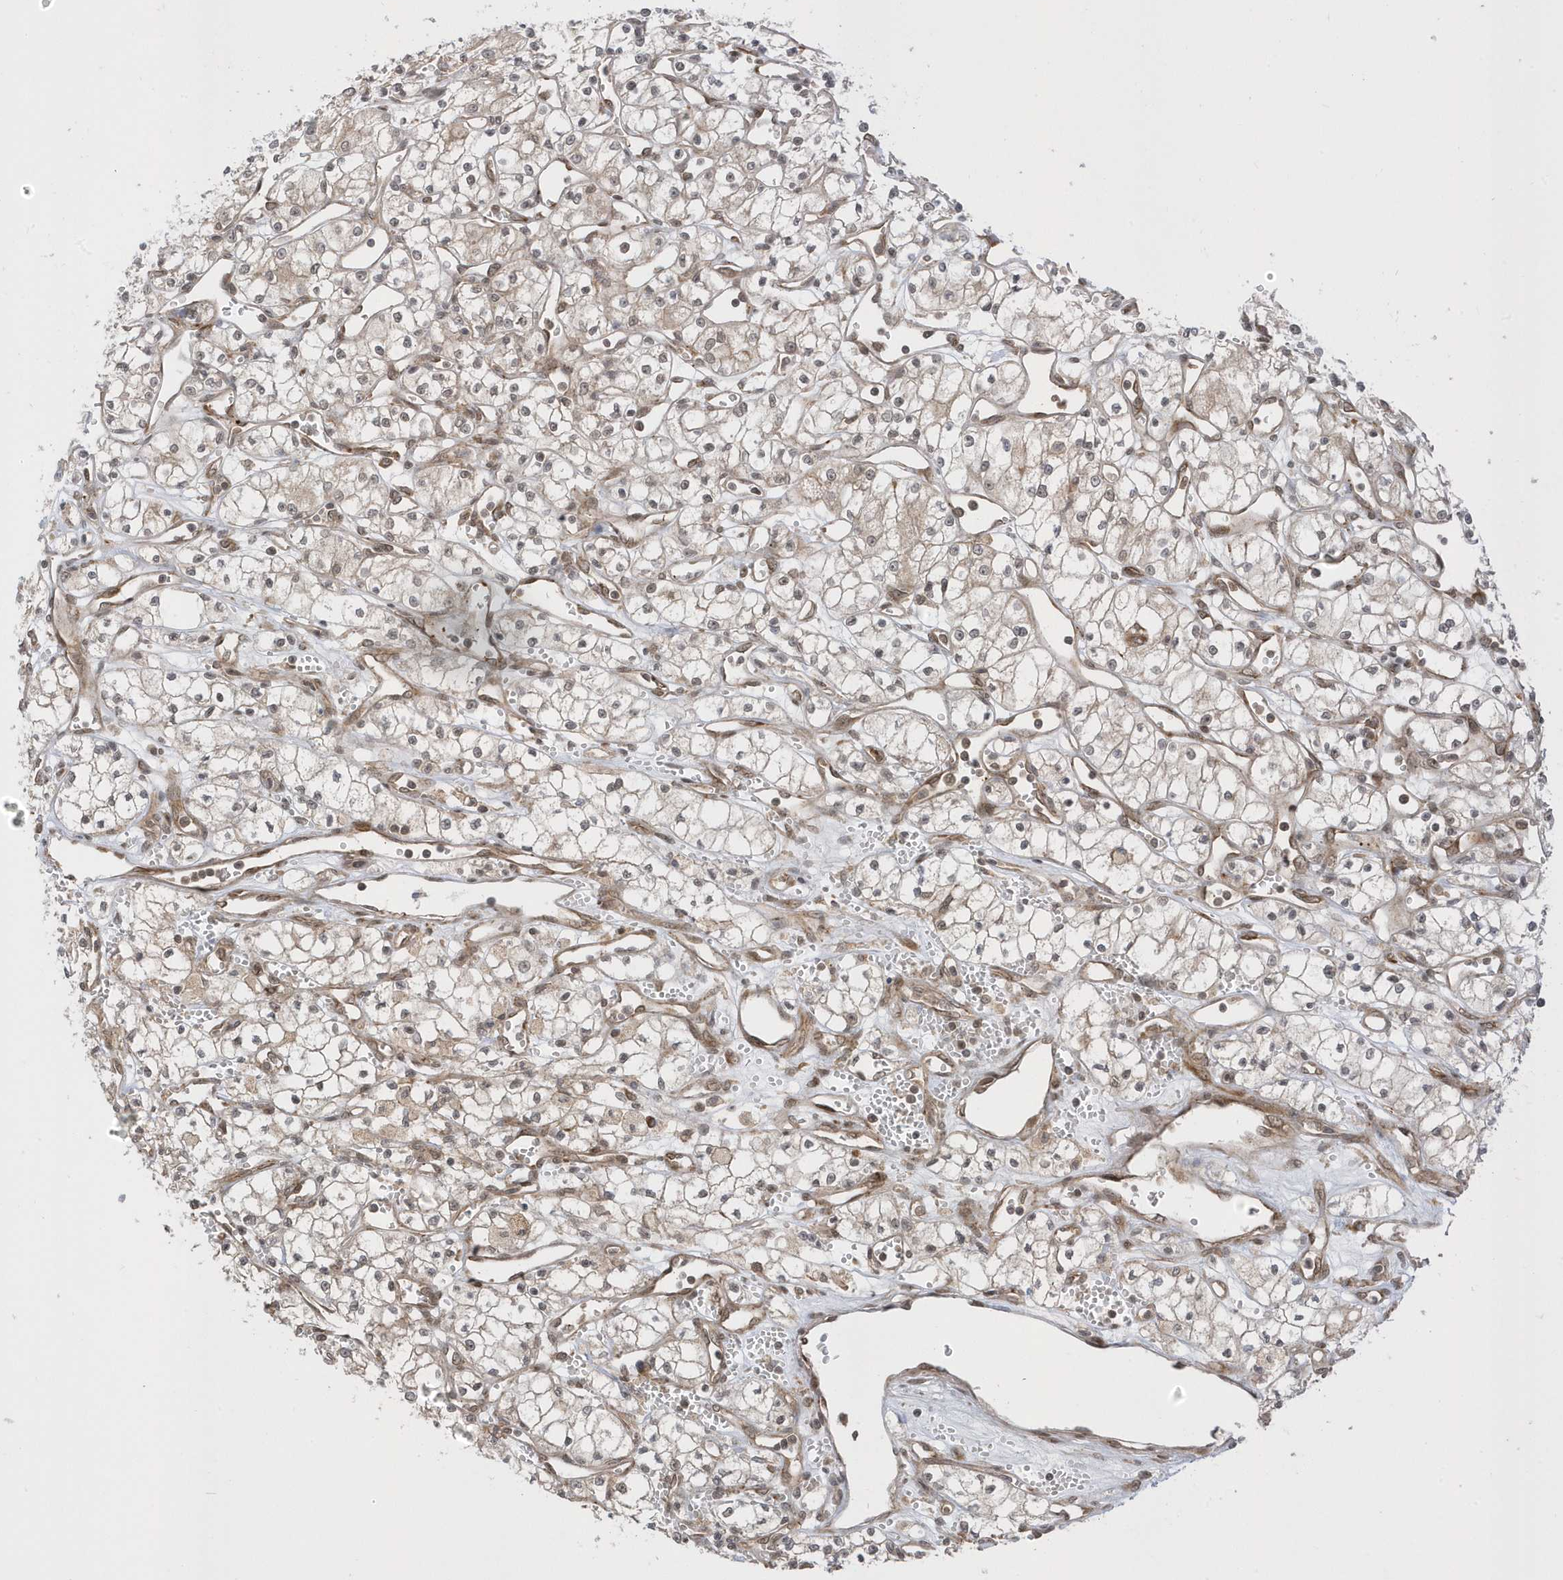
{"staining": {"intensity": "weak", "quantity": "25%-75%", "location": "cytoplasmic/membranous"}, "tissue": "renal cancer", "cell_type": "Tumor cells", "image_type": "cancer", "snomed": [{"axis": "morphology", "description": "Adenocarcinoma, NOS"}, {"axis": "topography", "description": "Kidney"}], "caption": "Human renal cancer (adenocarcinoma) stained for a protein (brown) shows weak cytoplasmic/membranous positive expression in about 25%-75% of tumor cells.", "gene": "METTL21A", "patient": {"sex": "male", "age": 59}}